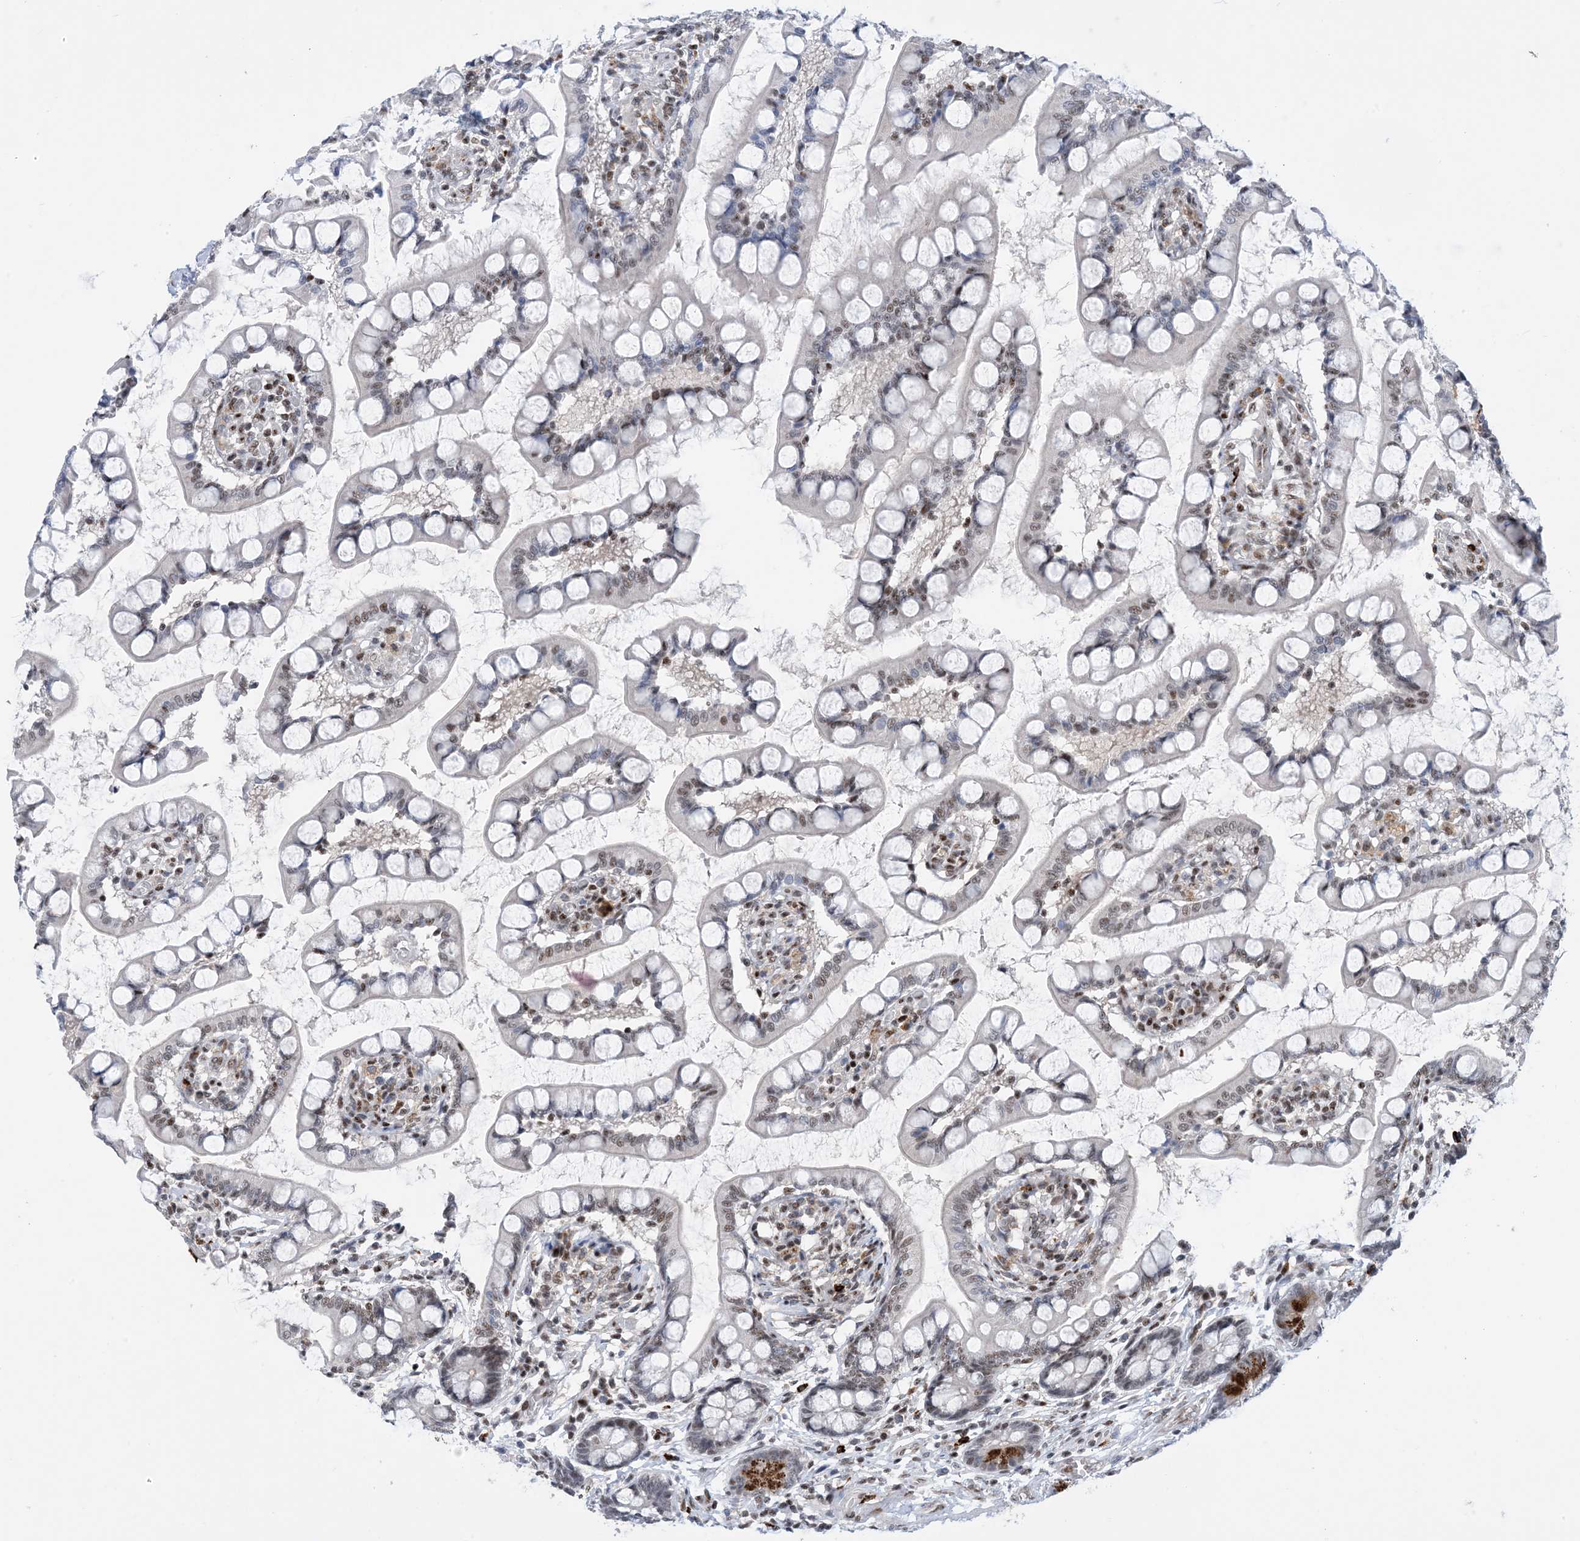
{"staining": {"intensity": "moderate", "quantity": "25%-75%", "location": "nuclear"}, "tissue": "small intestine", "cell_type": "Glandular cells", "image_type": "normal", "snomed": [{"axis": "morphology", "description": "Normal tissue, NOS"}, {"axis": "topography", "description": "Small intestine"}], "caption": "Immunohistochemistry (IHC) photomicrograph of normal small intestine stained for a protein (brown), which reveals medium levels of moderate nuclear expression in approximately 25%-75% of glandular cells.", "gene": "TSPYL1", "patient": {"sex": "male", "age": 52}}